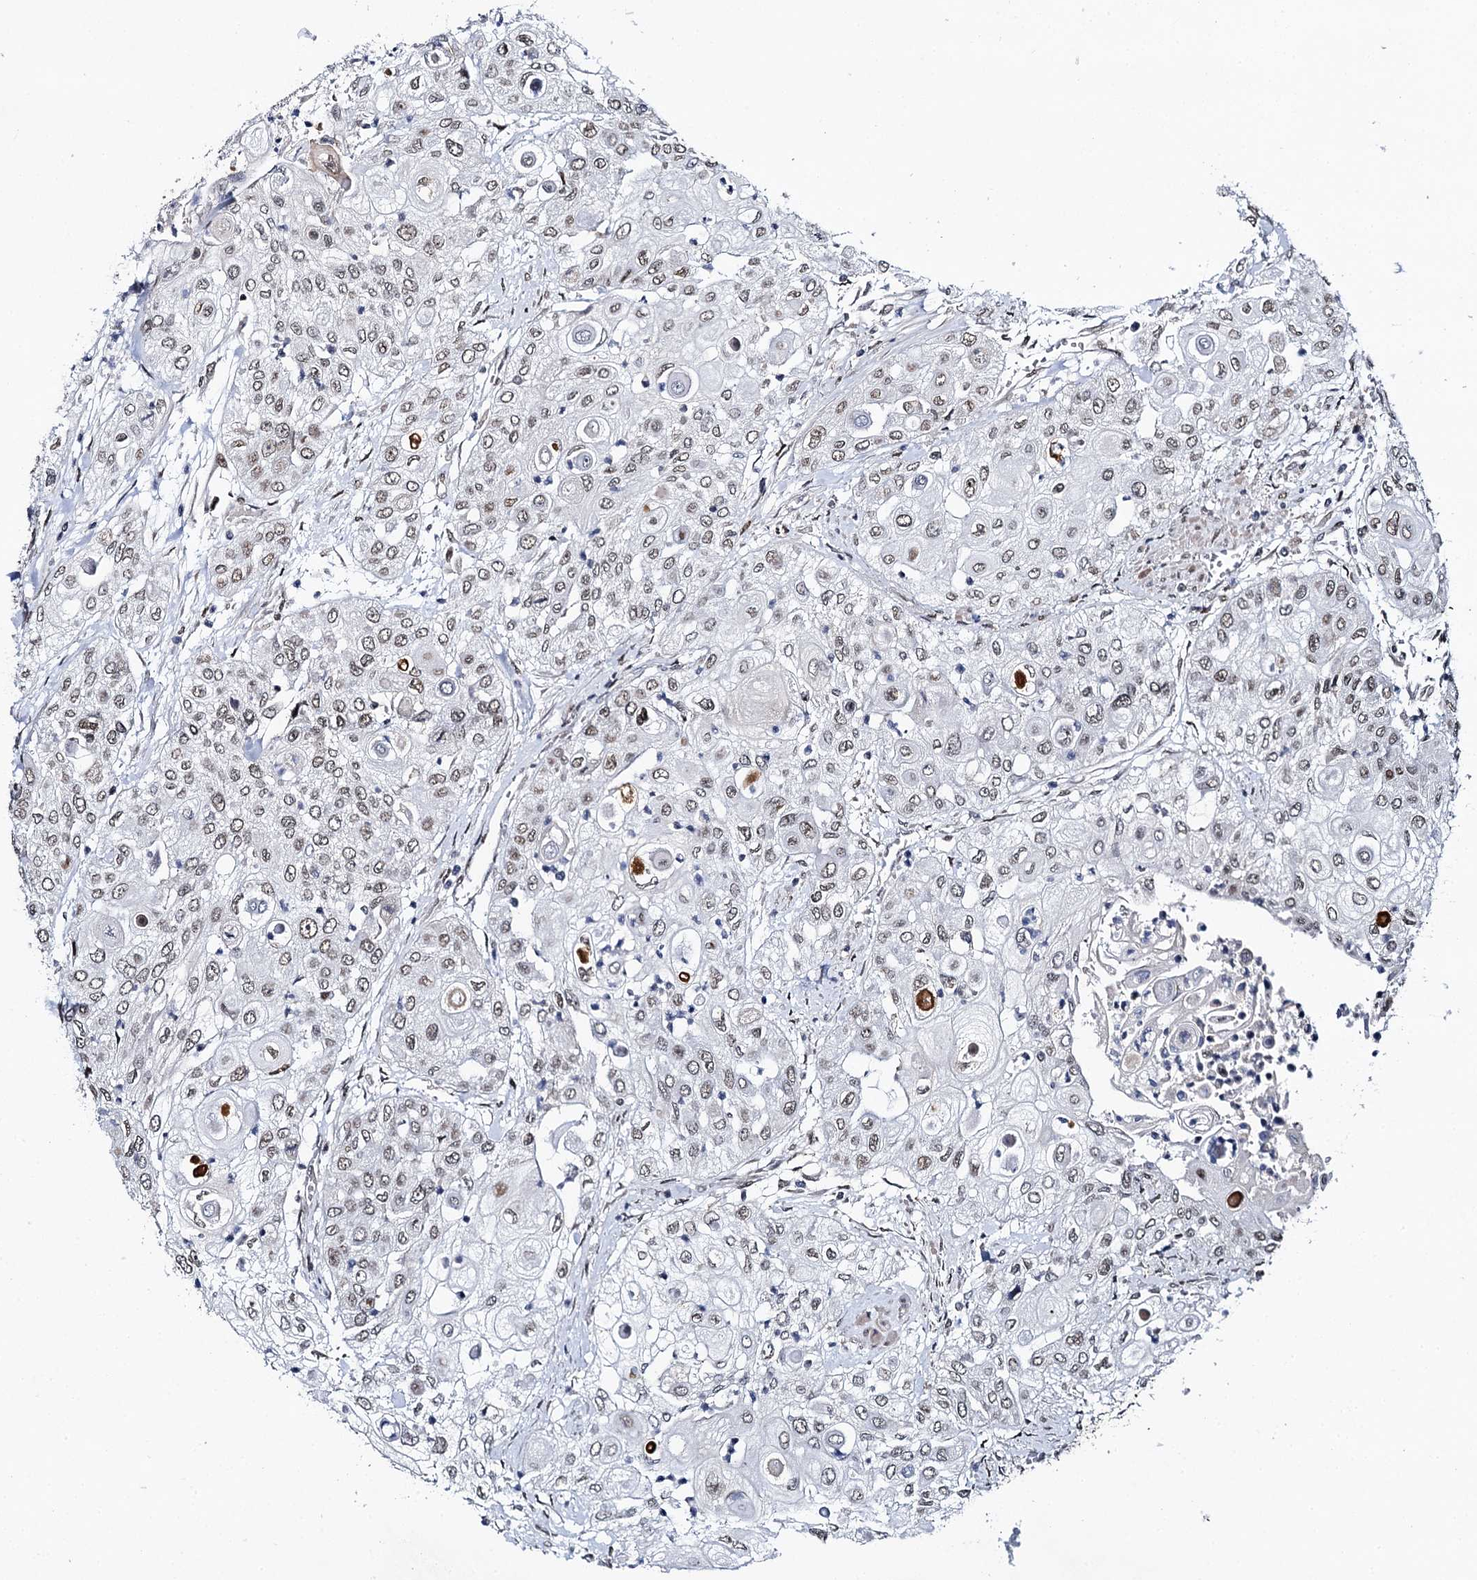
{"staining": {"intensity": "weak", "quantity": ">75%", "location": "nuclear"}, "tissue": "urothelial cancer", "cell_type": "Tumor cells", "image_type": "cancer", "snomed": [{"axis": "morphology", "description": "Urothelial carcinoma, High grade"}, {"axis": "topography", "description": "Urinary bladder"}], "caption": "The photomicrograph exhibits a brown stain indicating the presence of a protein in the nuclear of tumor cells in urothelial cancer. The protein of interest is stained brown, and the nuclei are stained in blue (DAB IHC with brightfield microscopy, high magnification).", "gene": "RUFY2", "patient": {"sex": "female", "age": 79}}